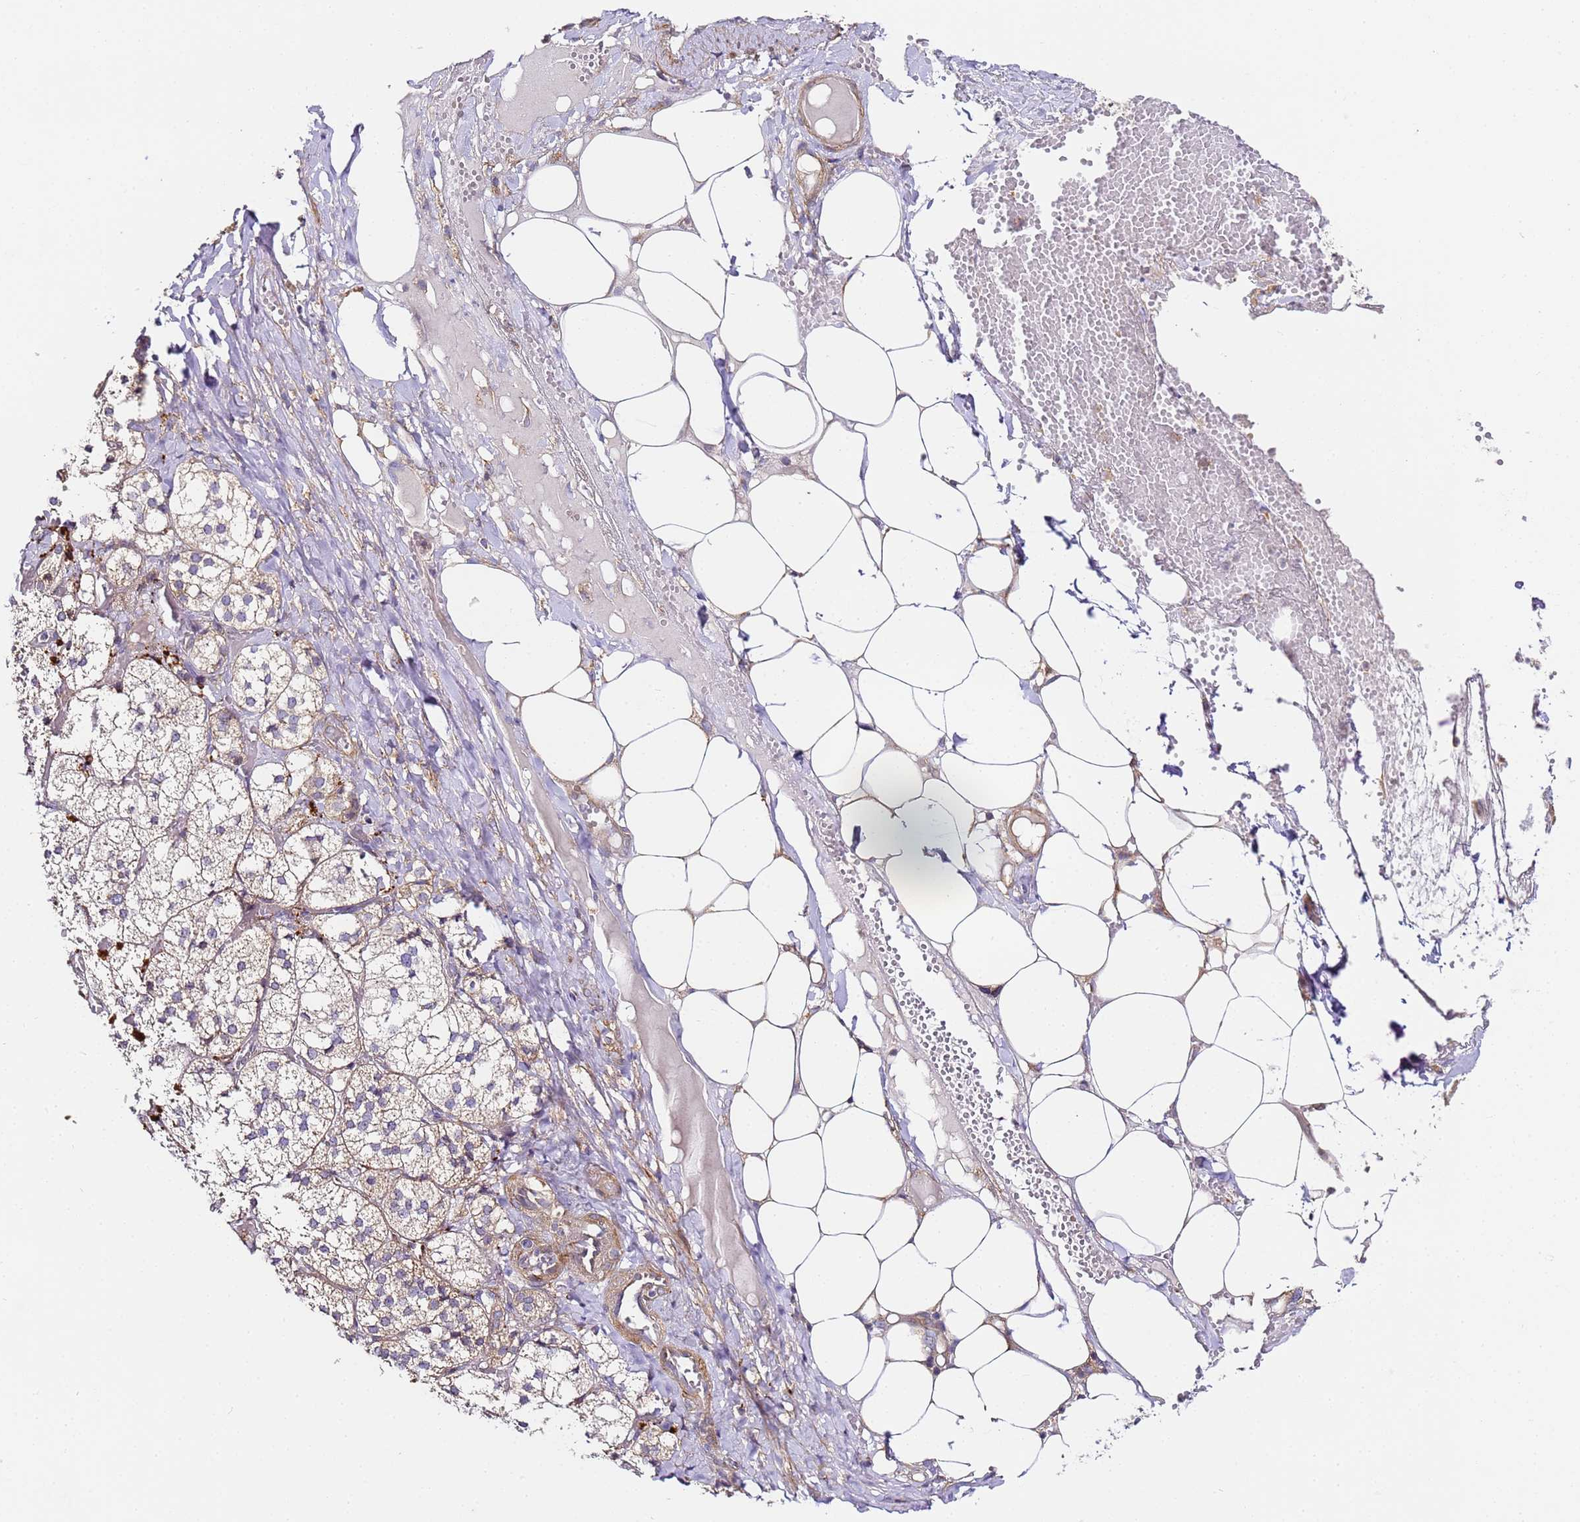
{"staining": {"intensity": "moderate", "quantity": "<25%", "location": "cytoplasmic/membranous"}, "tissue": "adrenal gland", "cell_type": "Glandular cells", "image_type": "normal", "snomed": [{"axis": "morphology", "description": "Normal tissue, NOS"}, {"axis": "topography", "description": "Adrenal gland"}], "caption": "Protein staining of normal adrenal gland demonstrates moderate cytoplasmic/membranous staining in approximately <25% of glandular cells.", "gene": "RPL13A", "patient": {"sex": "female", "age": 61}}